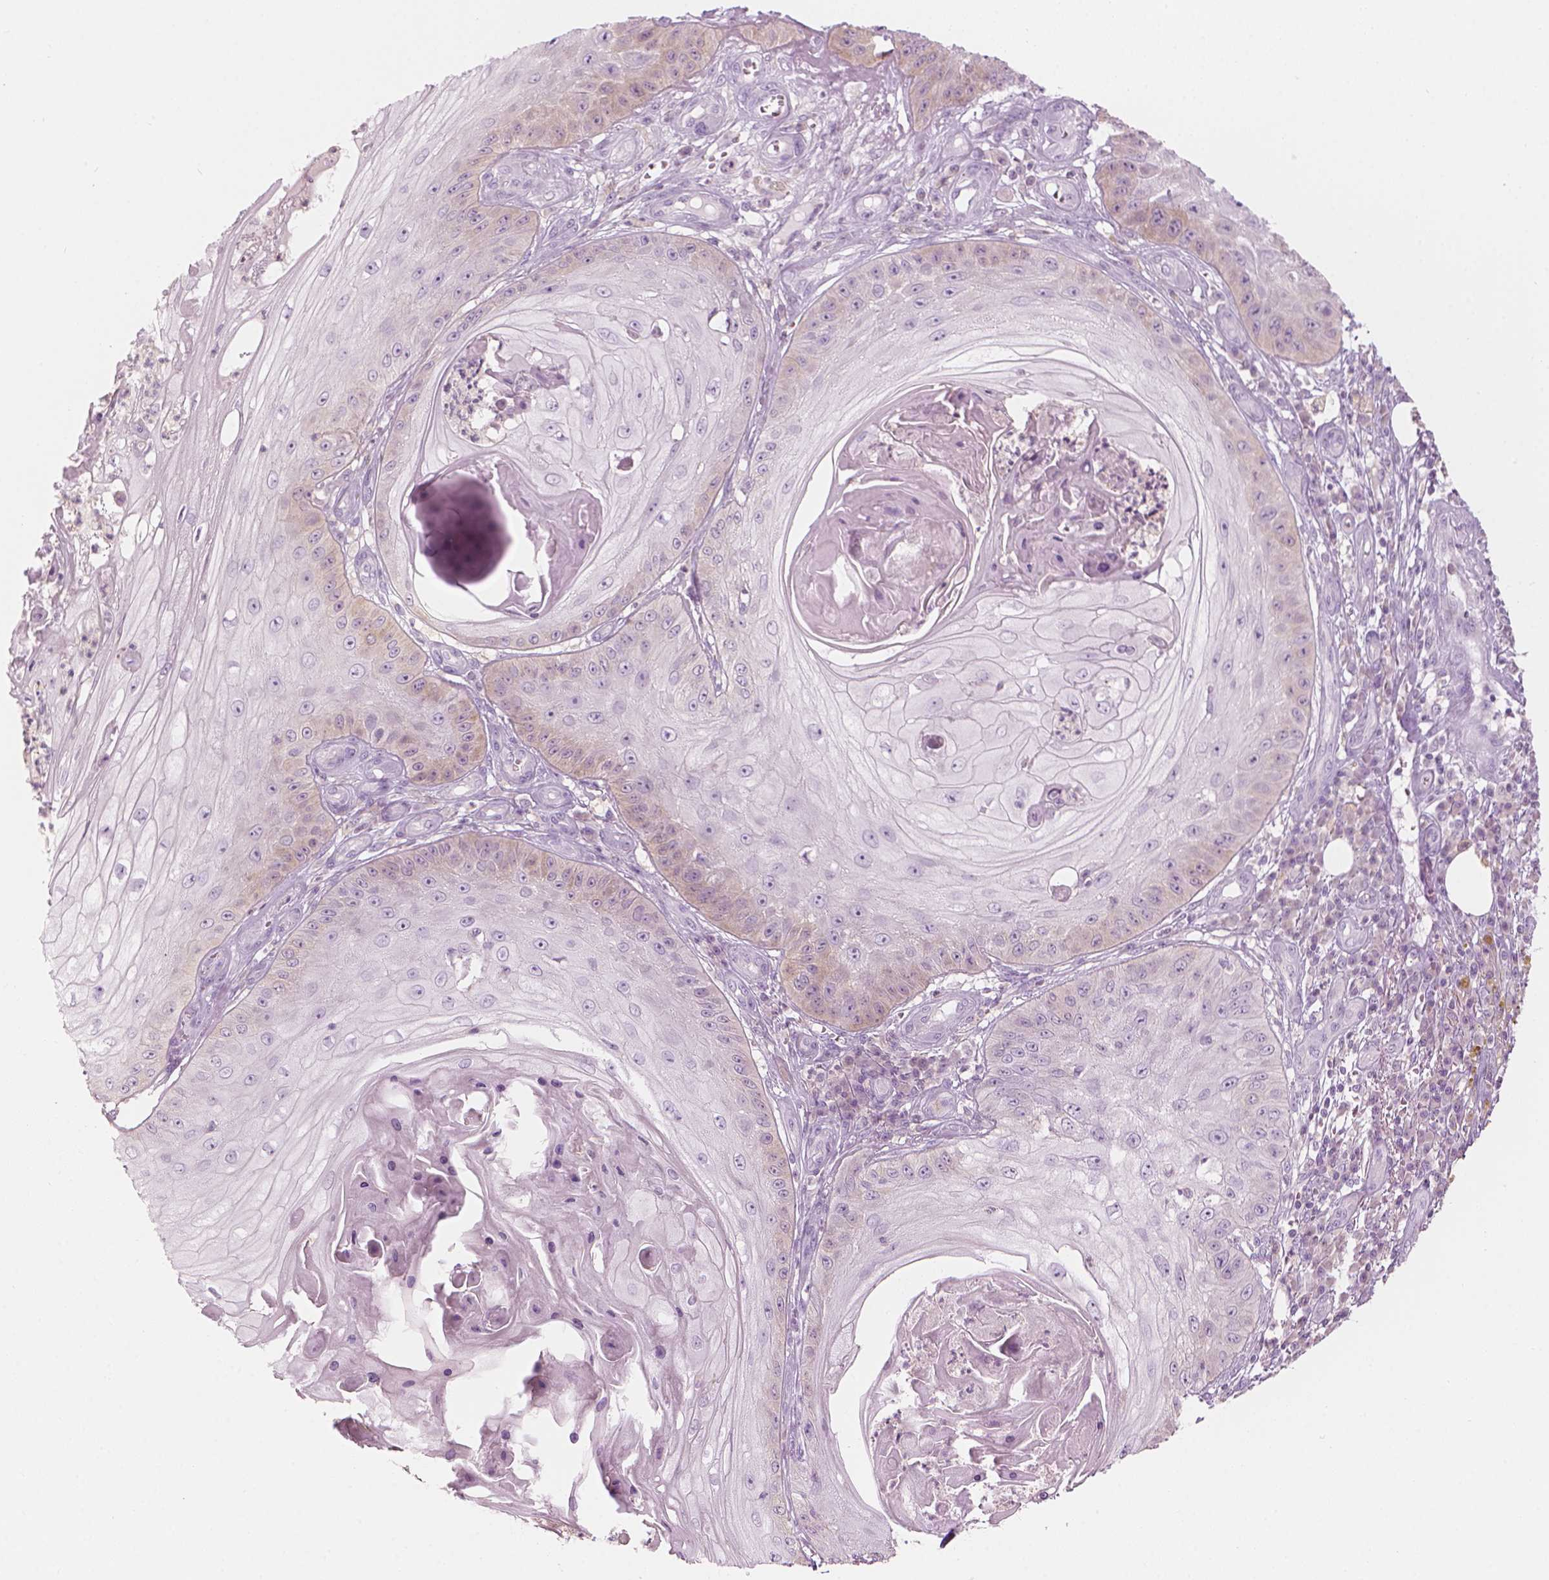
{"staining": {"intensity": "weak", "quantity": "<25%", "location": "cytoplasmic/membranous"}, "tissue": "skin cancer", "cell_type": "Tumor cells", "image_type": "cancer", "snomed": [{"axis": "morphology", "description": "Squamous cell carcinoma, NOS"}, {"axis": "topography", "description": "Skin"}], "caption": "Micrograph shows no protein positivity in tumor cells of skin squamous cell carcinoma tissue.", "gene": "SHMT1", "patient": {"sex": "male", "age": 70}}